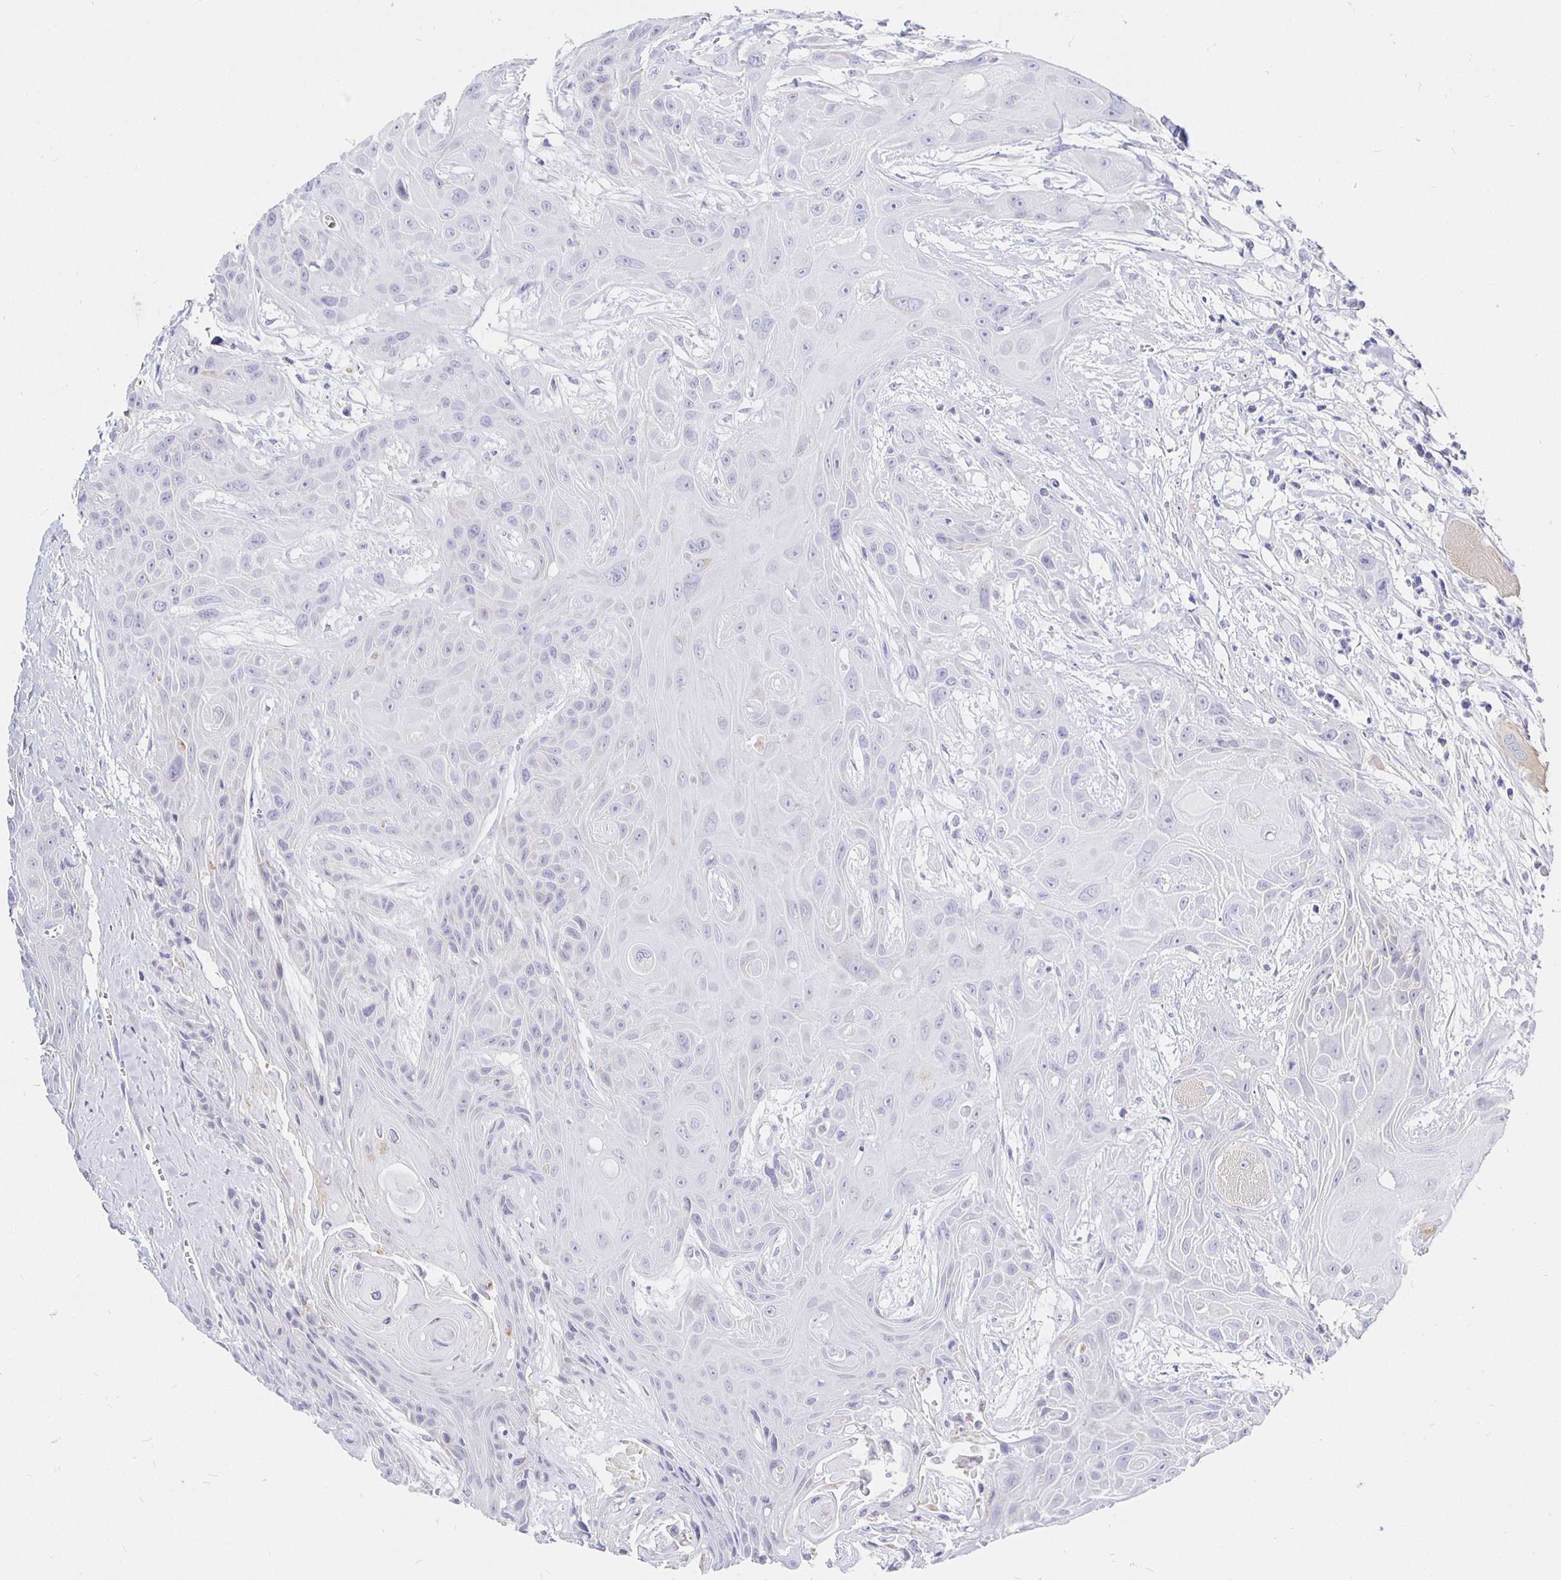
{"staining": {"intensity": "negative", "quantity": "none", "location": "none"}, "tissue": "head and neck cancer", "cell_type": "Tumor cells", "image_type": "cancer", "snomed": [{"axis": "morphology", "description": "Squamous cell carcinoma, NOS"}, {"axis": "topography", "description": "Head-Neck"}], "caption": "Immunohistochemical staining of head and neck squamous cell carcinoma displays no significant positivity in tumor cells.", "gene": "CR2", "patient": {"sex": "female", "age": 73}}